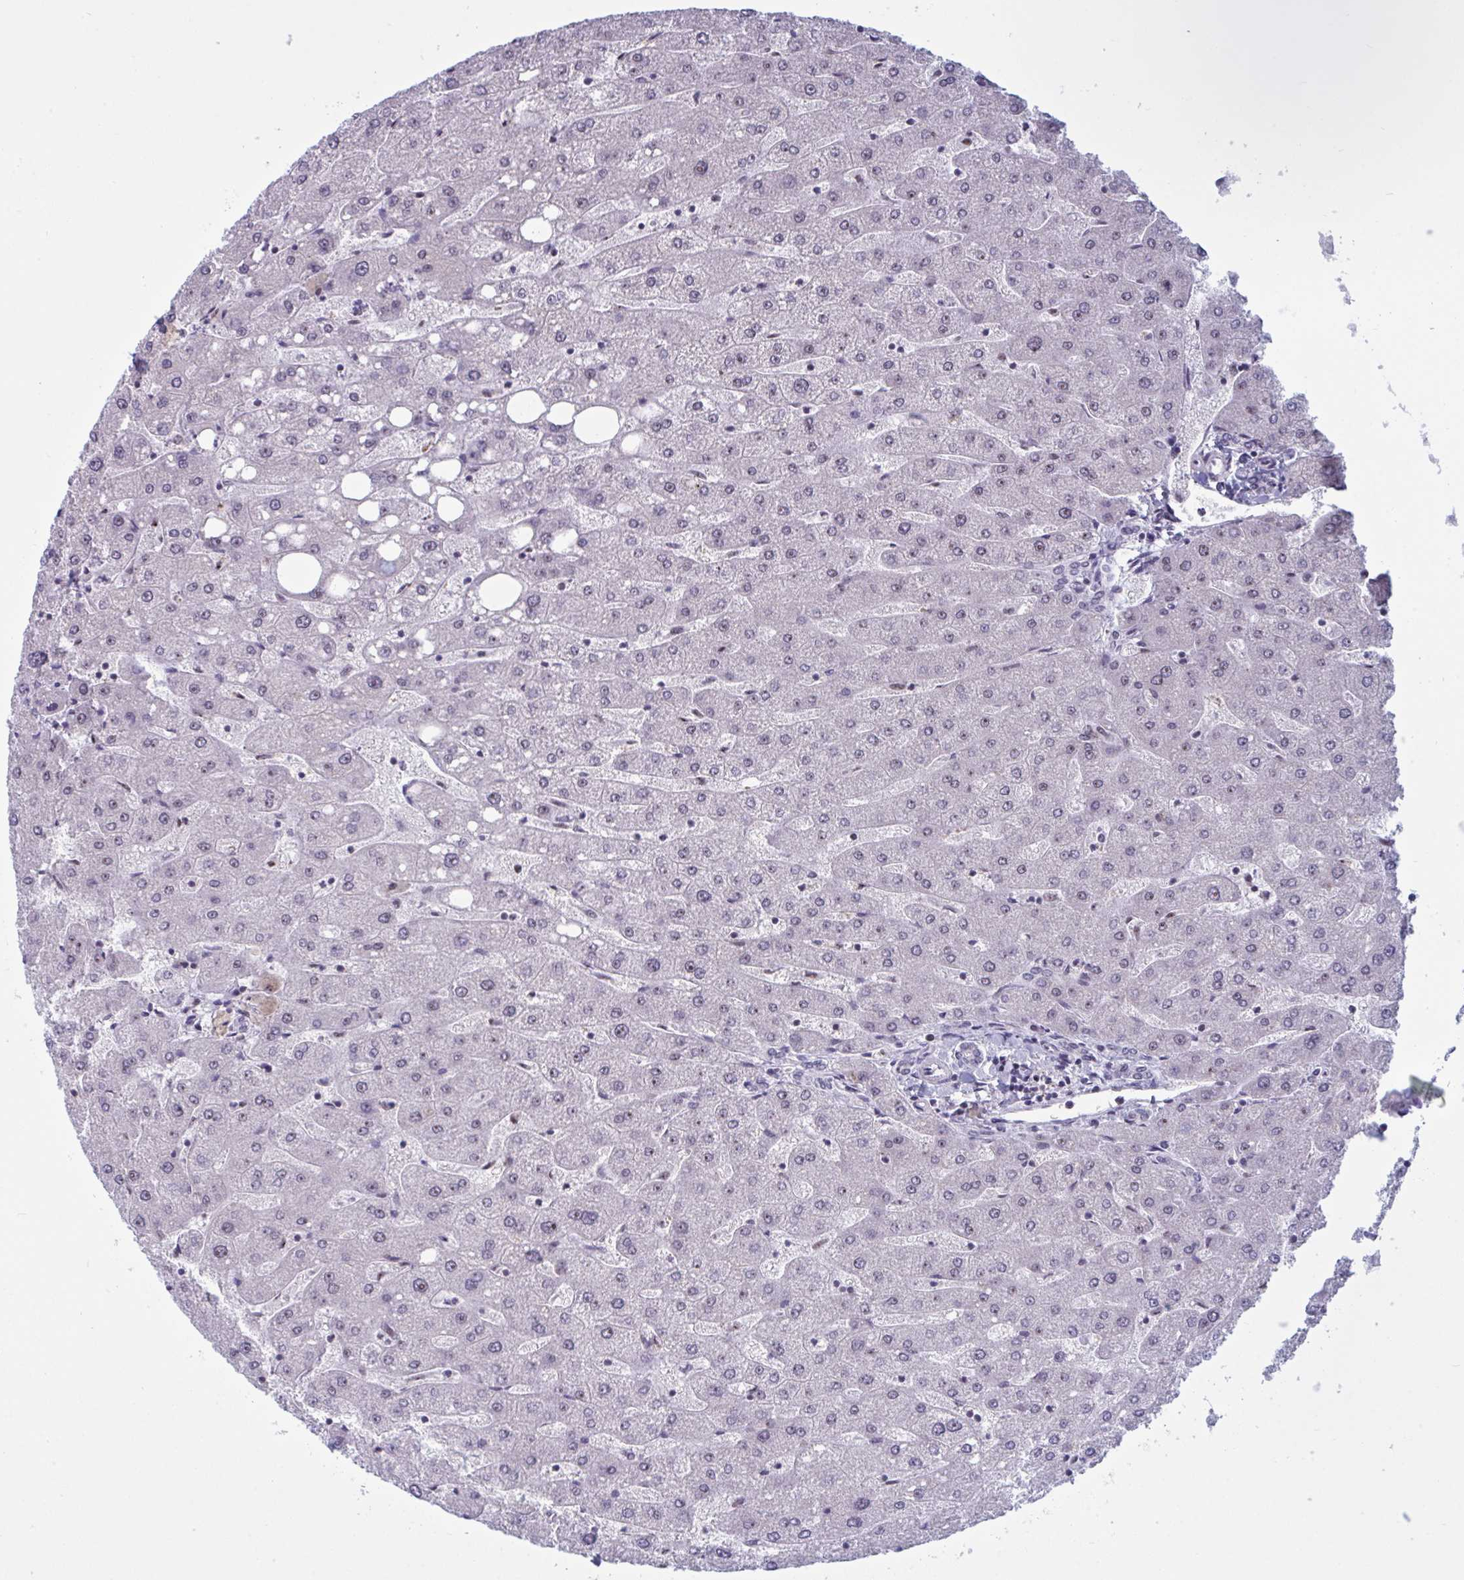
{"staining": {"intensity": "negative", "quantity": "none", "location": "none"}, "tissue": "liver", "cell_type": "Cholangiocytes", "image_type": "normal", "snomed": [{"axis": "morphology", "description": "Normal tissue, NOS"}, {"axis": "topography", "description": "Liver"}], "caption": "The photomicrograph reveals no significant positivity in cholangiocytes of liver.", "gene": "TGM6", "patient": {"sex": "male", "age": 67}}